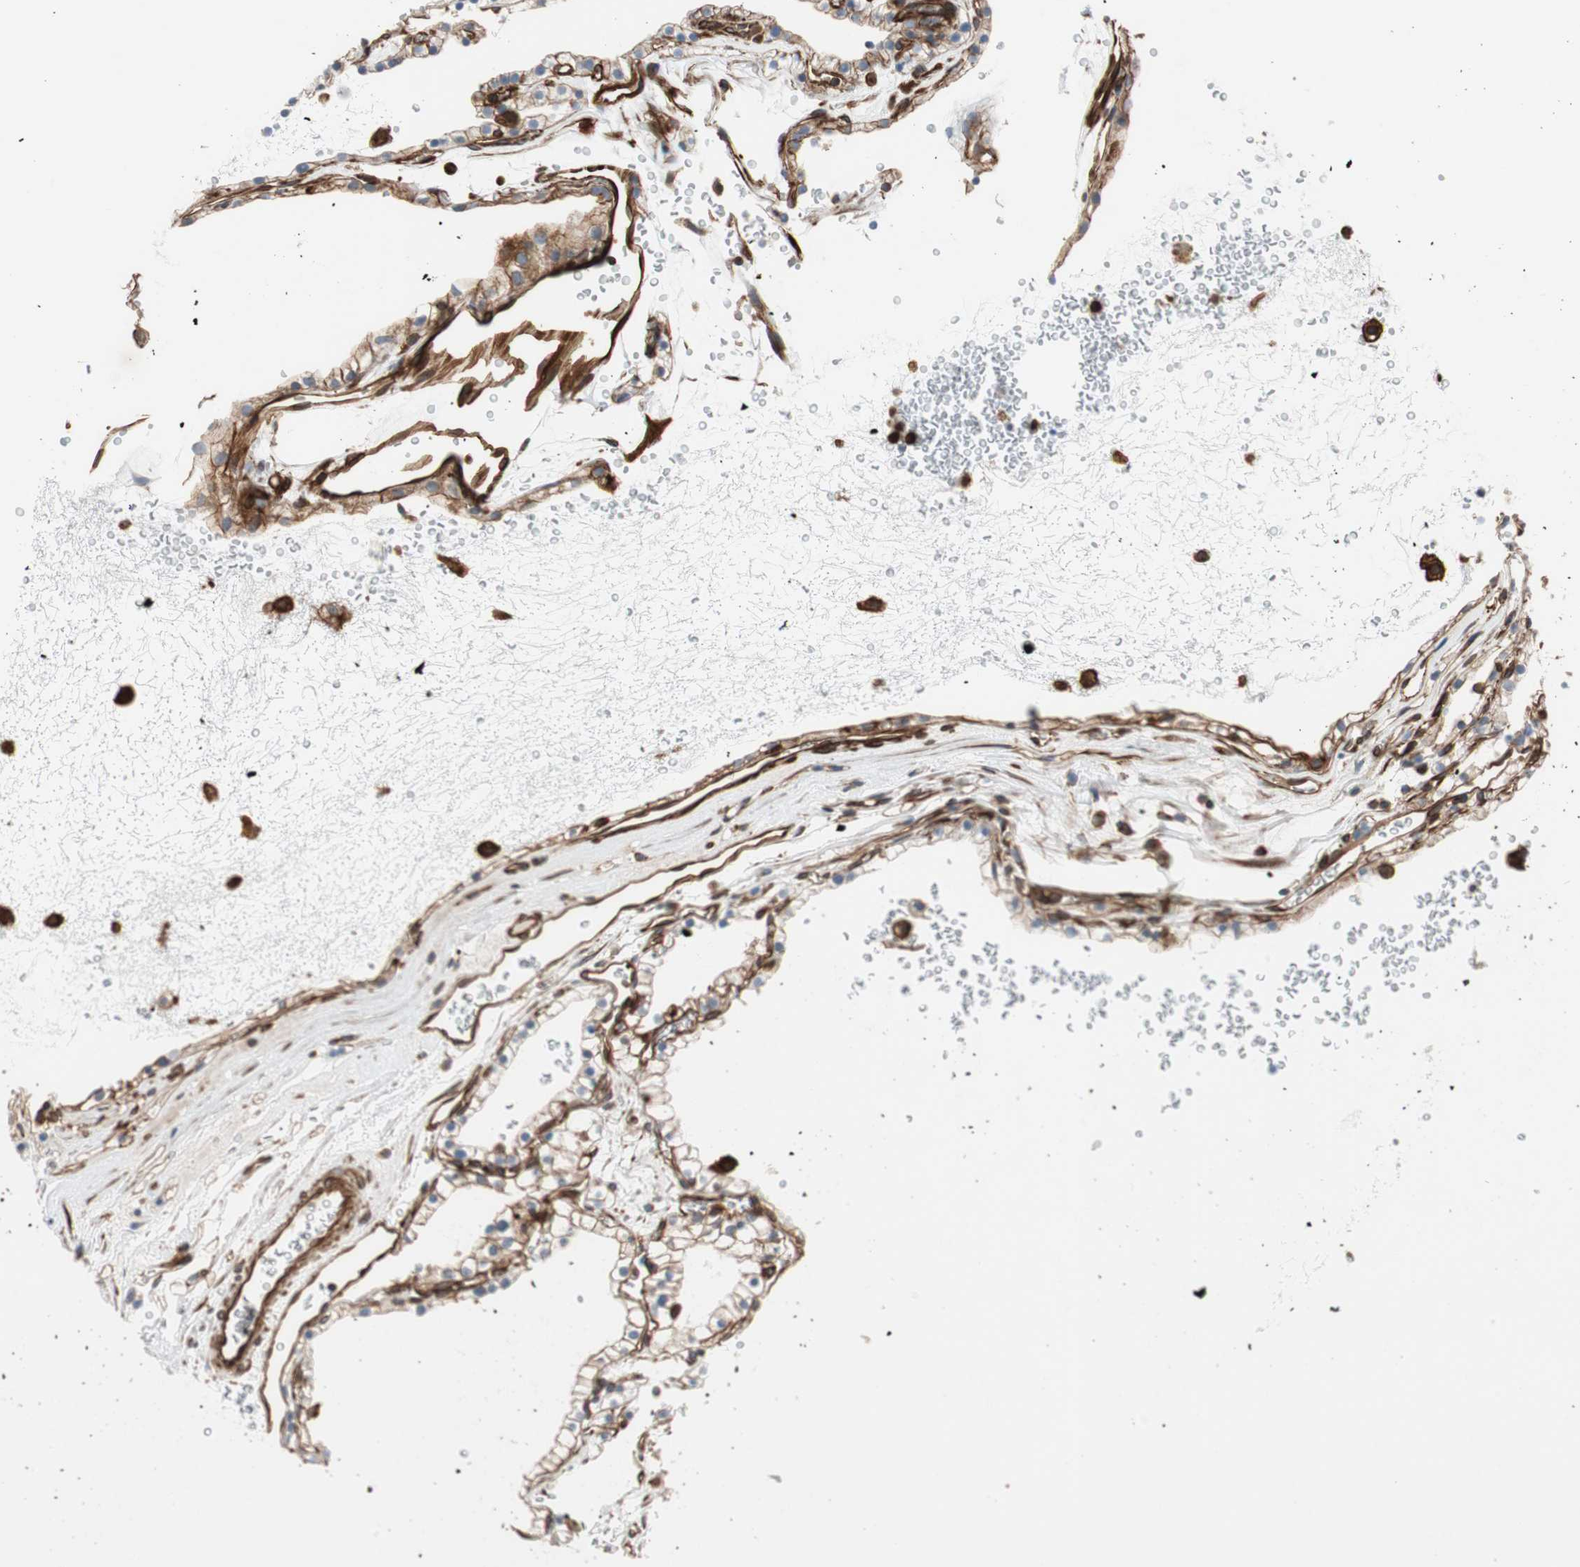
{"staining": {"intensity": "strong", "quantity": "<25%", "location": "cytoplasmic/membranous"}, "tissue": "renal cancer", "cell_type": "Tumor cells", "image_type": "cancer", "snomed": [{"axis": "morphology", "description": "Adenocarcinoma, NOS"}, {"axis": "topography", "description": "Kidney"}], "caption": "Renal cancer stained with IHC reveals strong cytoplasmic/membranous expression in approximately <25% of tumor cells.", "gene": "TCTA", "patient": {"sex": "female", "age": 41}}